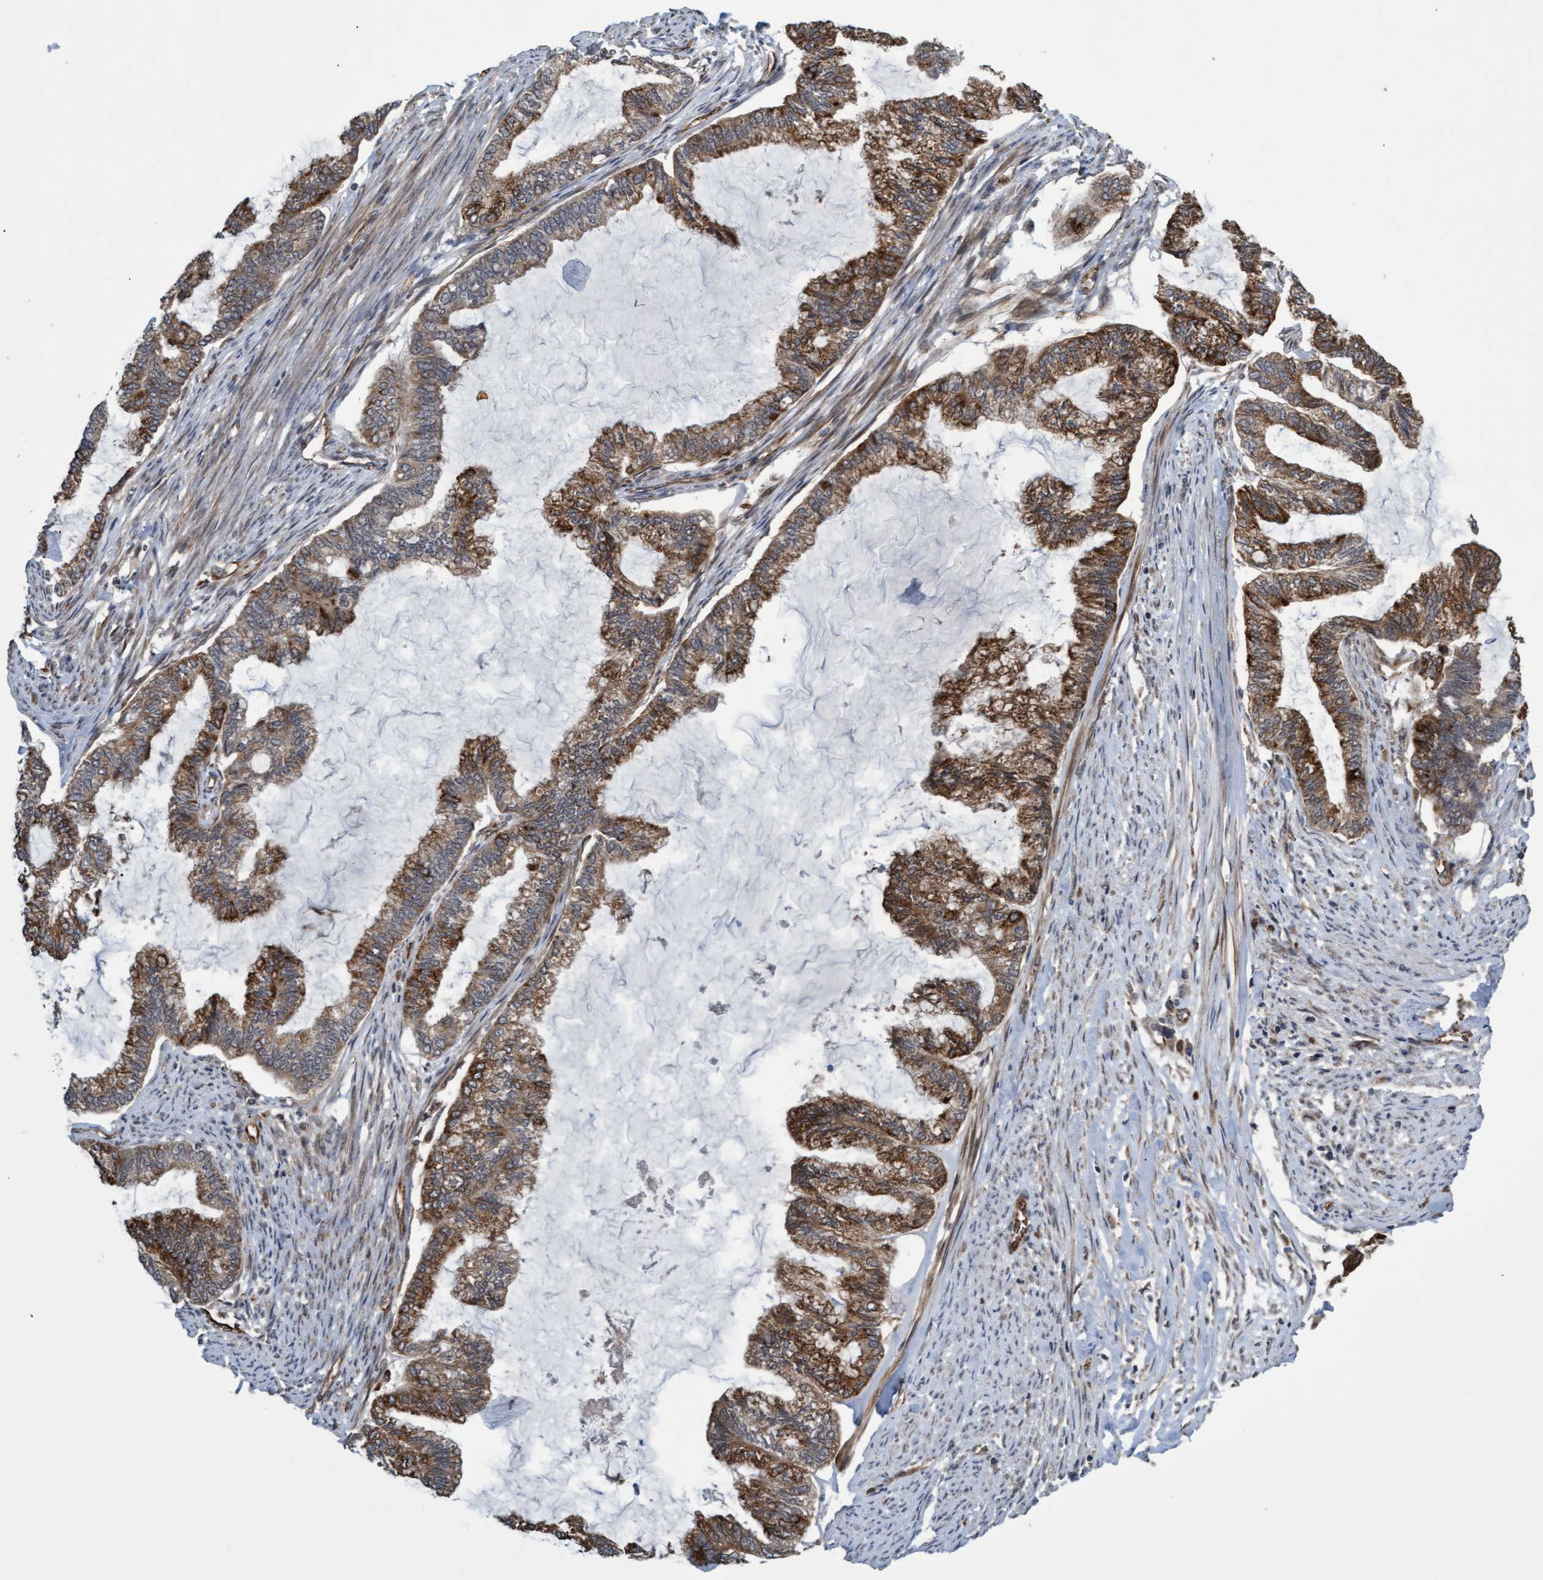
{"staining": {"intensity": "strong", "quantity": "25%-75%", "location": "cytoplasmic/membranous"}, "tissue": "endometrial cancer", "cell_type": "Tumor cells", "image_type": "cancer", "snomed": [{"axis": "morphology", "description": "Adenocarcinoma, NOS"}, {"axis": "topography", "description": "Endometrium"}], "caption": "A micrograph of endometrial cancer (adenocarcinoma) stained for a protein demonstrates strong cytoplasmic/membranous brown staining in tumor cells.", "gene": "TNFRSF10B", "patient": {"sex": "female", "age": 86}}